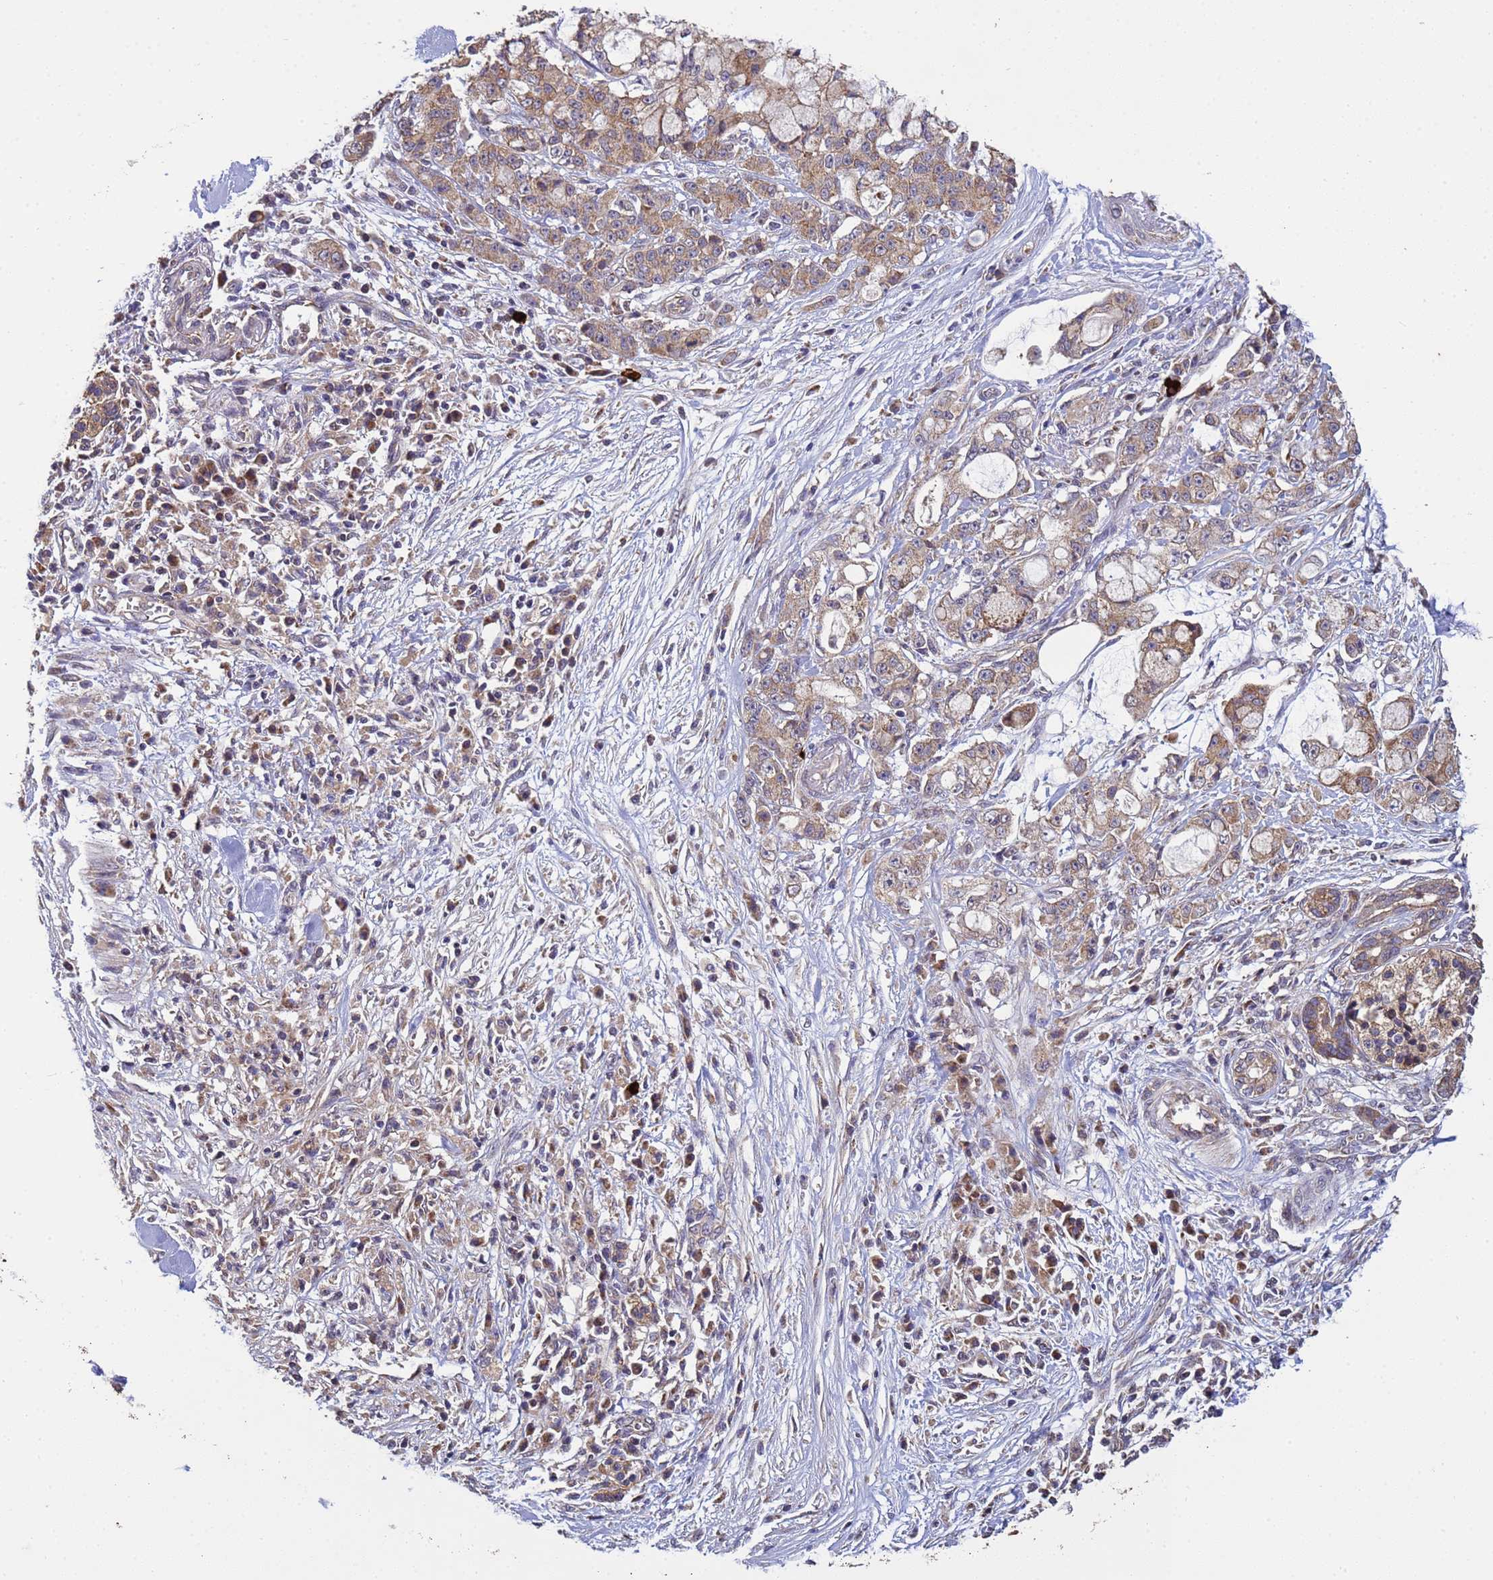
{"staining": {"intensity": "moderate", "quantity": ">75%", "location": "cytoplasmic/membranous"}, "tissue": "pancreatic cancer", "cell_type": "Tumor cells", "image_type": "cancer", "snomed": [{"axis": "morphology", "description": "Adenocarcinoma, NOS"}, {"axis": "topography", "description": "Pancreas"}], "caption": "A photomicrograph showing moderate cytoplasmic/membranous expression in approximately >75% of tumor cells in pancreatic cancer (adenocarcinoma), as visualized by brown immunohistochemical staining.", "gene": "P2RX7", "patient": {"sex": "female", "age": 73}}